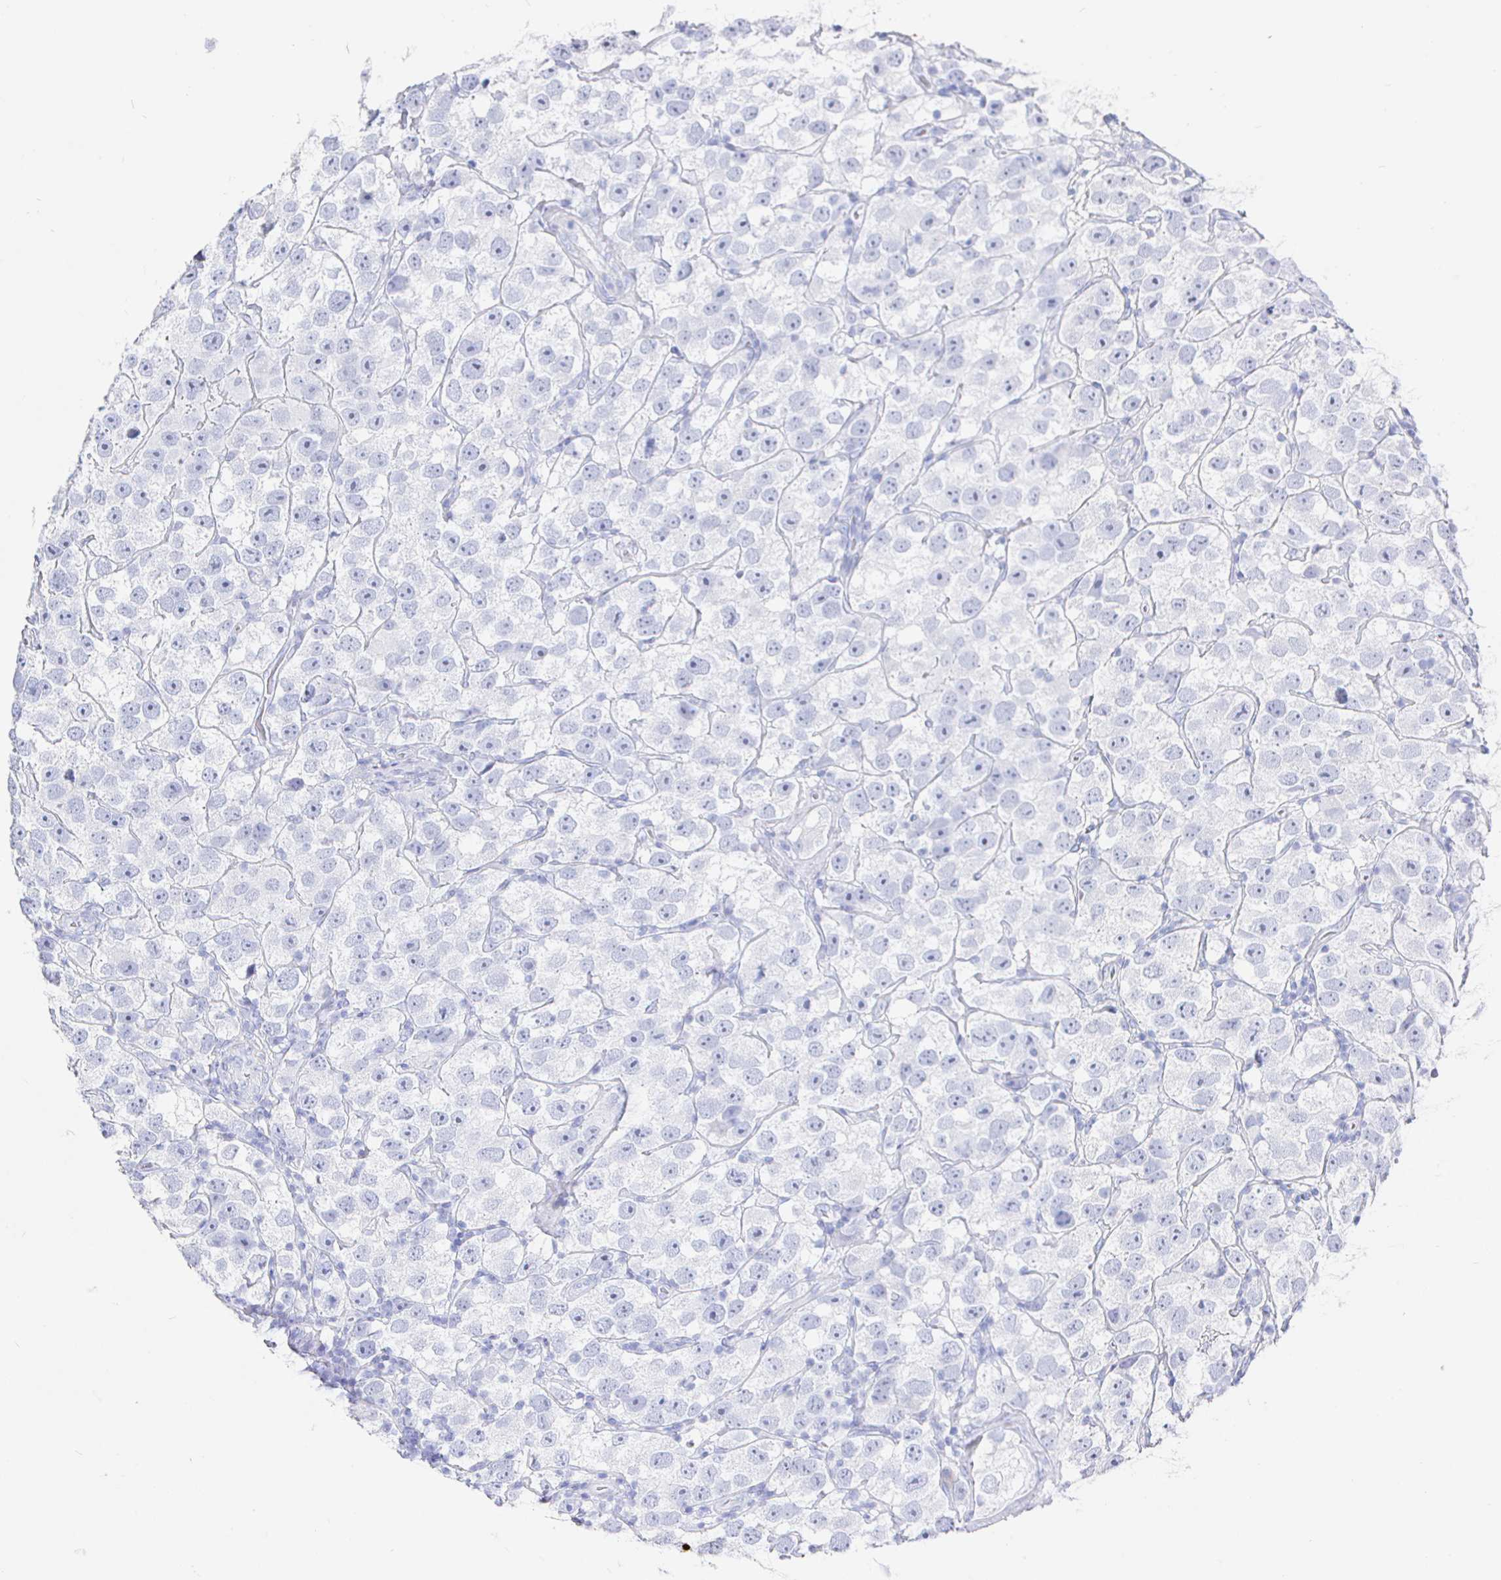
{"staining": {"intensity": "negative", "quantity": "none", "location": "none"}, "tissue": "testis cancer", "cell_type": "Tumor cells", "image_type": "cancer", "snomed": [{"axis": "morphology", "description": "Seminoma, NOS"}, {"axis": "topography", "description": "Testis"}], "caption": "This is an IHC micrograph of human seminoma (testis). There is no positivity in tumor cells.", "gene": "CLCA1", "patient": {"sex": "male", "age": 26}}